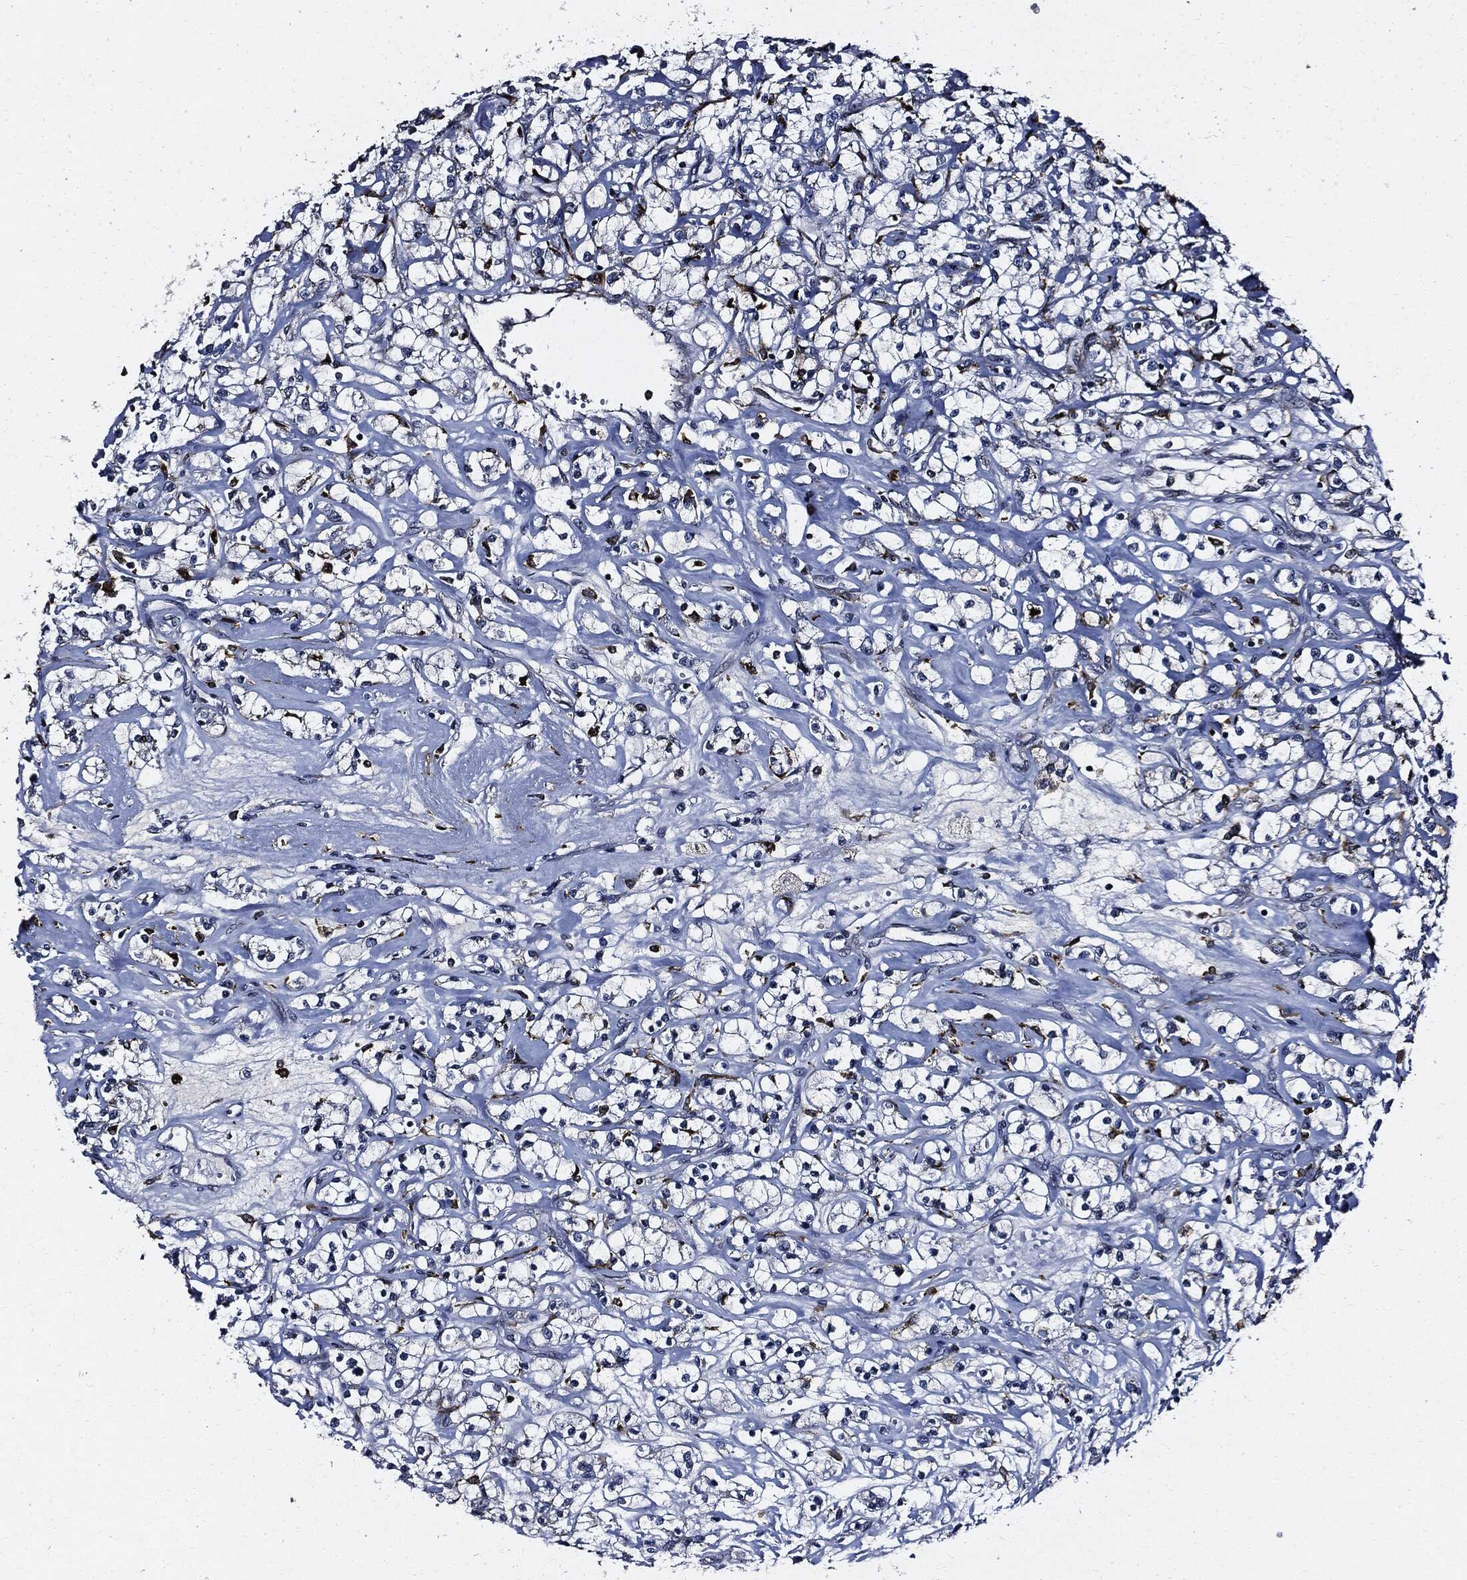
{"staining": {"intensity": "negative", "quantity": "none", "location": "none"}, "tissue": "renal cancer", "cell_type": "Tumor cells", "image_type": "cancer", "snomed": [{"axis": "morphology", "description": "Adenocarcinoma, NOS"}, {"axis": "topography", "description": "Kidney"}], "caption": "The histopathology image exhibits no significant positivity in tumor cells of renal cancer (adenocarcinoma).", "gene": "SUGT1", "patient": {"sex": "female", "age": 59}}